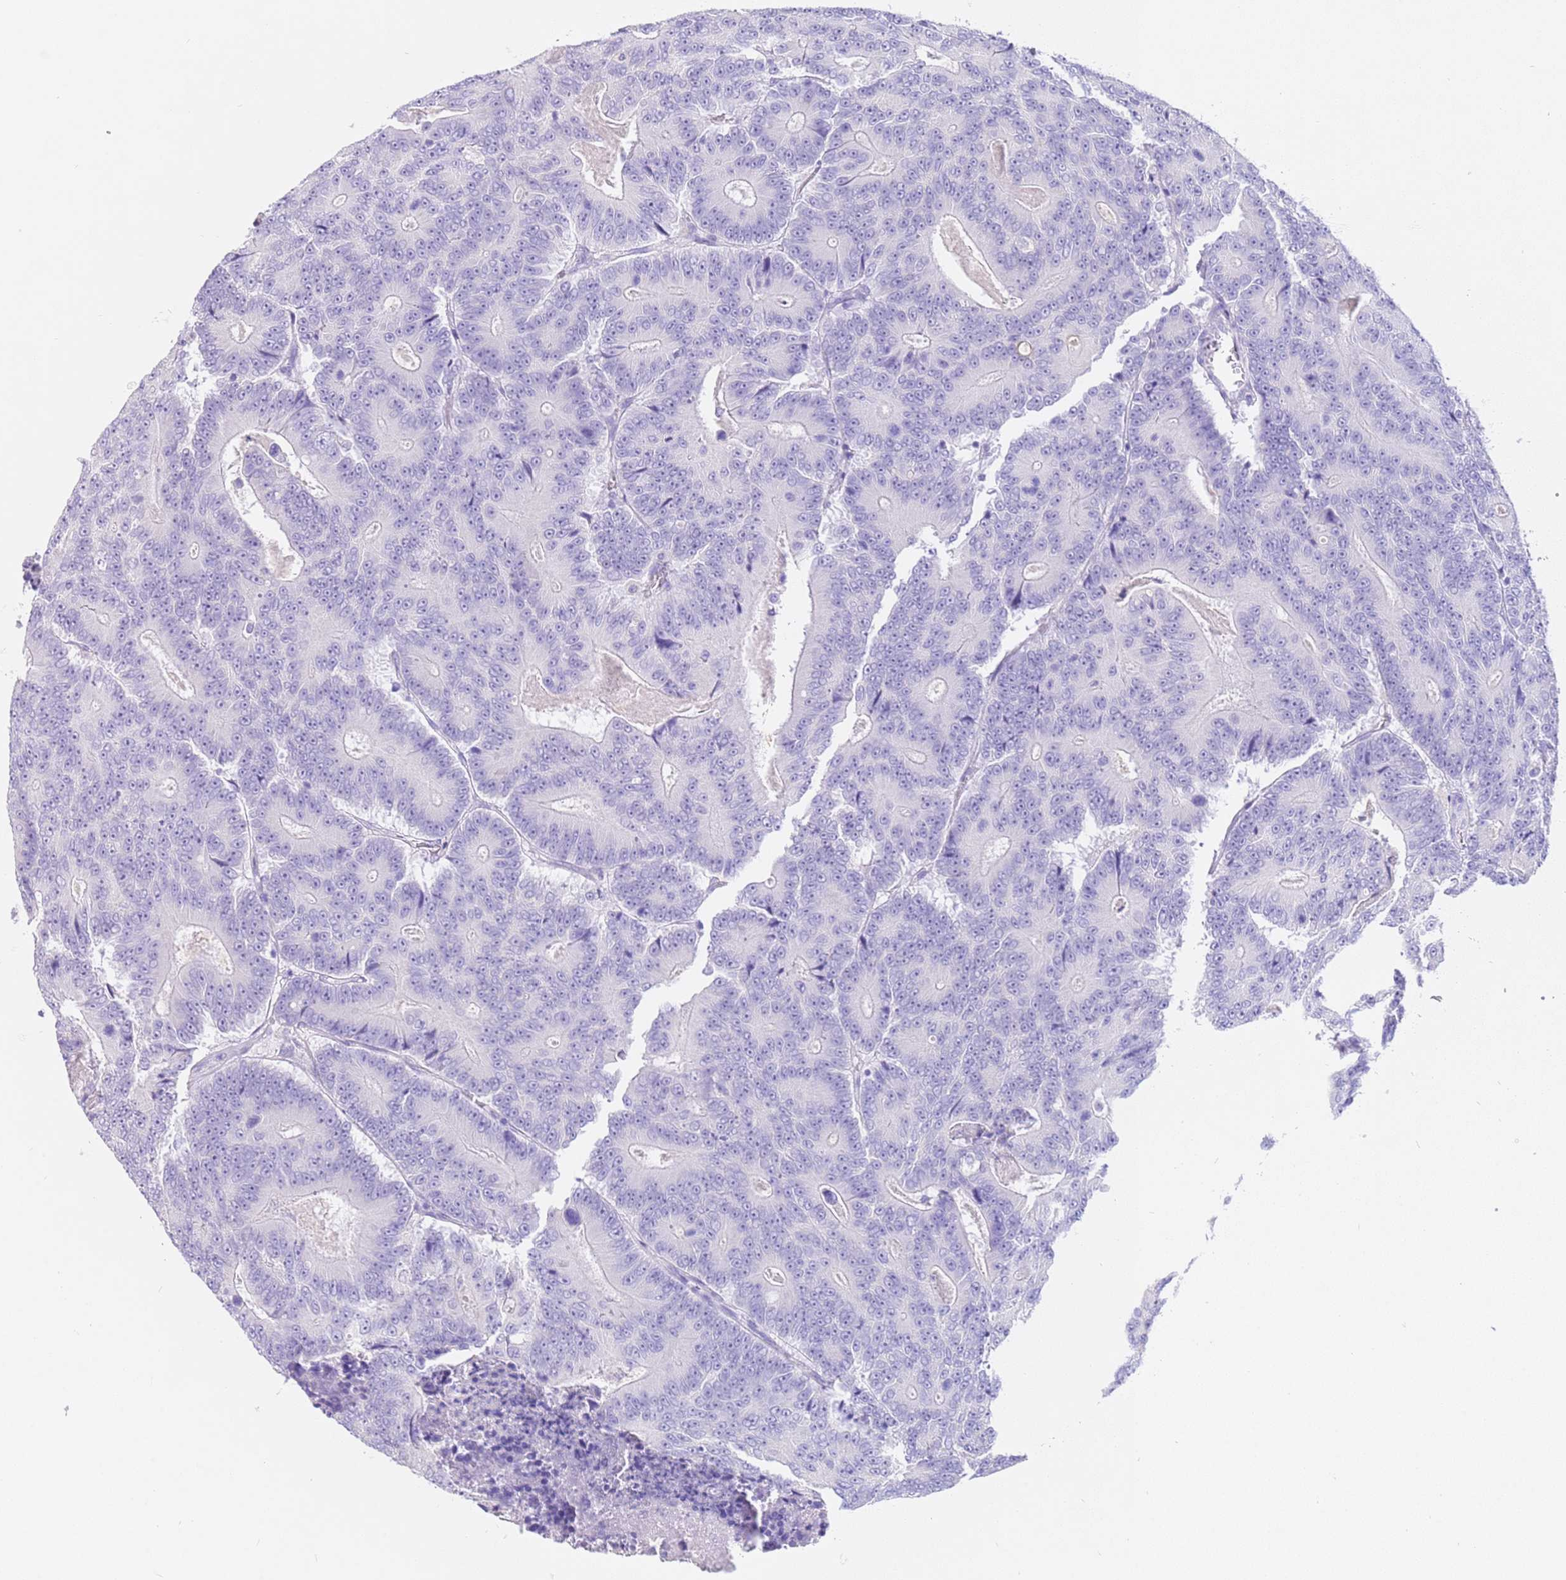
{"staining": {"intensity": "negative", "quantity": "none", "location": "none"}, "tissue": "colorectal cancer", "cell_type": "Tumor cells", "image_type": "cancer", "snomed": [{"axis": "morphology", "description": "Adenocarcinoma, NOS"}, {"axis": "topography", "description": "Colon"}], "caption": "Micrograph shows no significant protein staining in tumor cells of colorectal adenocarcinoma. (DAB immunohistochemistry (IHC) visualized using brightfield microscopy, high magnification).", "gene": "CPB1", "patient": {"sex": "male", "age": 83}}